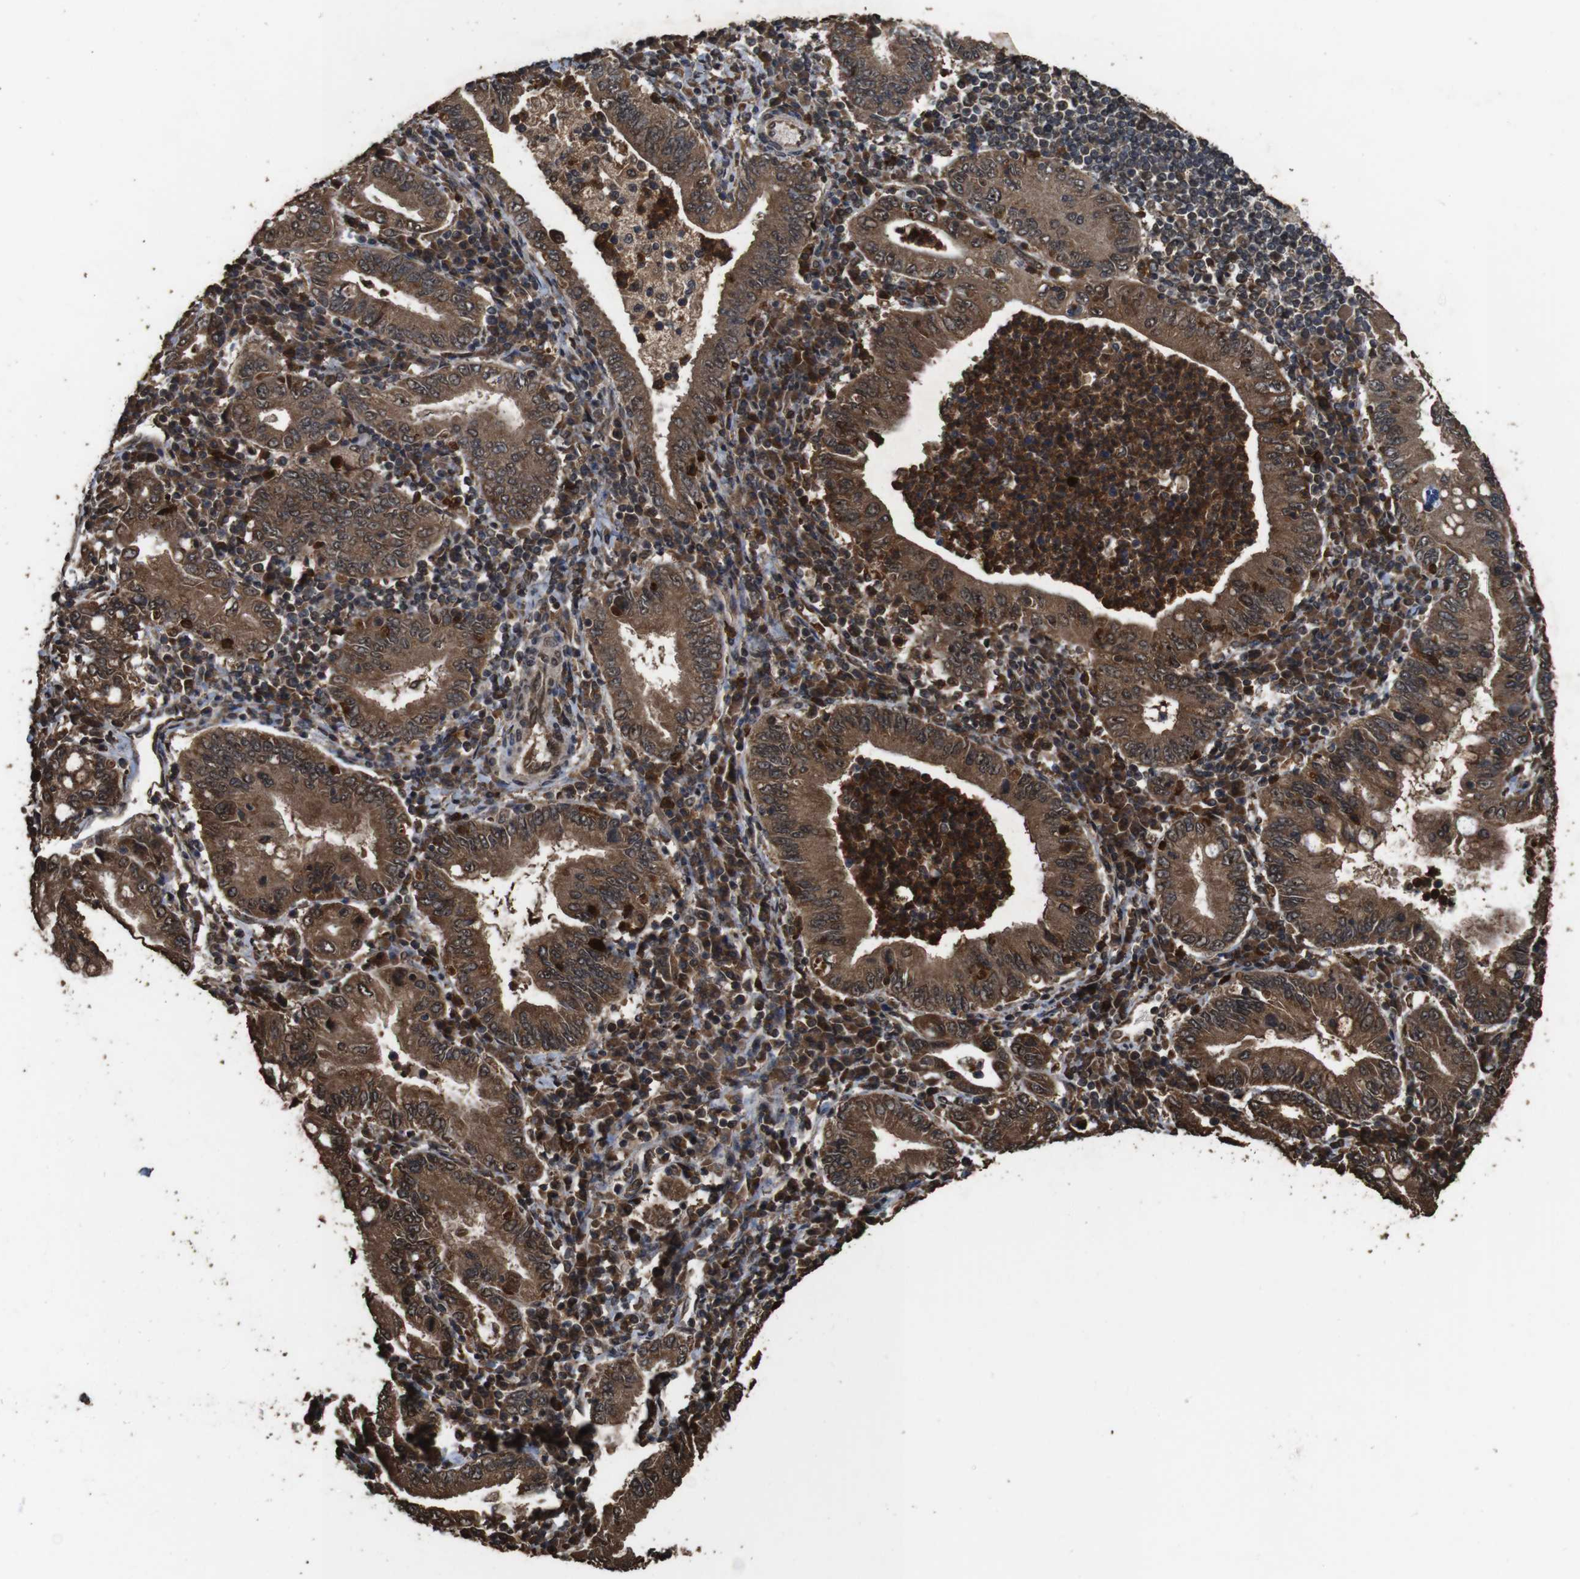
{"staining": {"intensity": "moderate", "quantity": ">75%", "location": "cytoplasmic/membranous"}, "tissue": "stomach cancer", "cell_type": "Tumor cells", "image_type": "cancer", "snomed": [{"axis": "morphology", "description": "Normal tissue, NOS"}, {"axis": "morphology", "description": "Adenocarcinoma, NOS"}, {"axis": "topography", "description": "Esophagus"}, {"axis": "topography", "description": "Stomach, upper"}, {"axis": "topography", "description": "Peripheral nerve tissue"}], "caption": "Stomach adenocarcinoma stained with a brown dye demonstrates moderate cytoplasmic/membranous positive positivity in about >75% of tumor cells.", "gene": "RRAS2", "patient": {"sex": "male", "age": 62}}